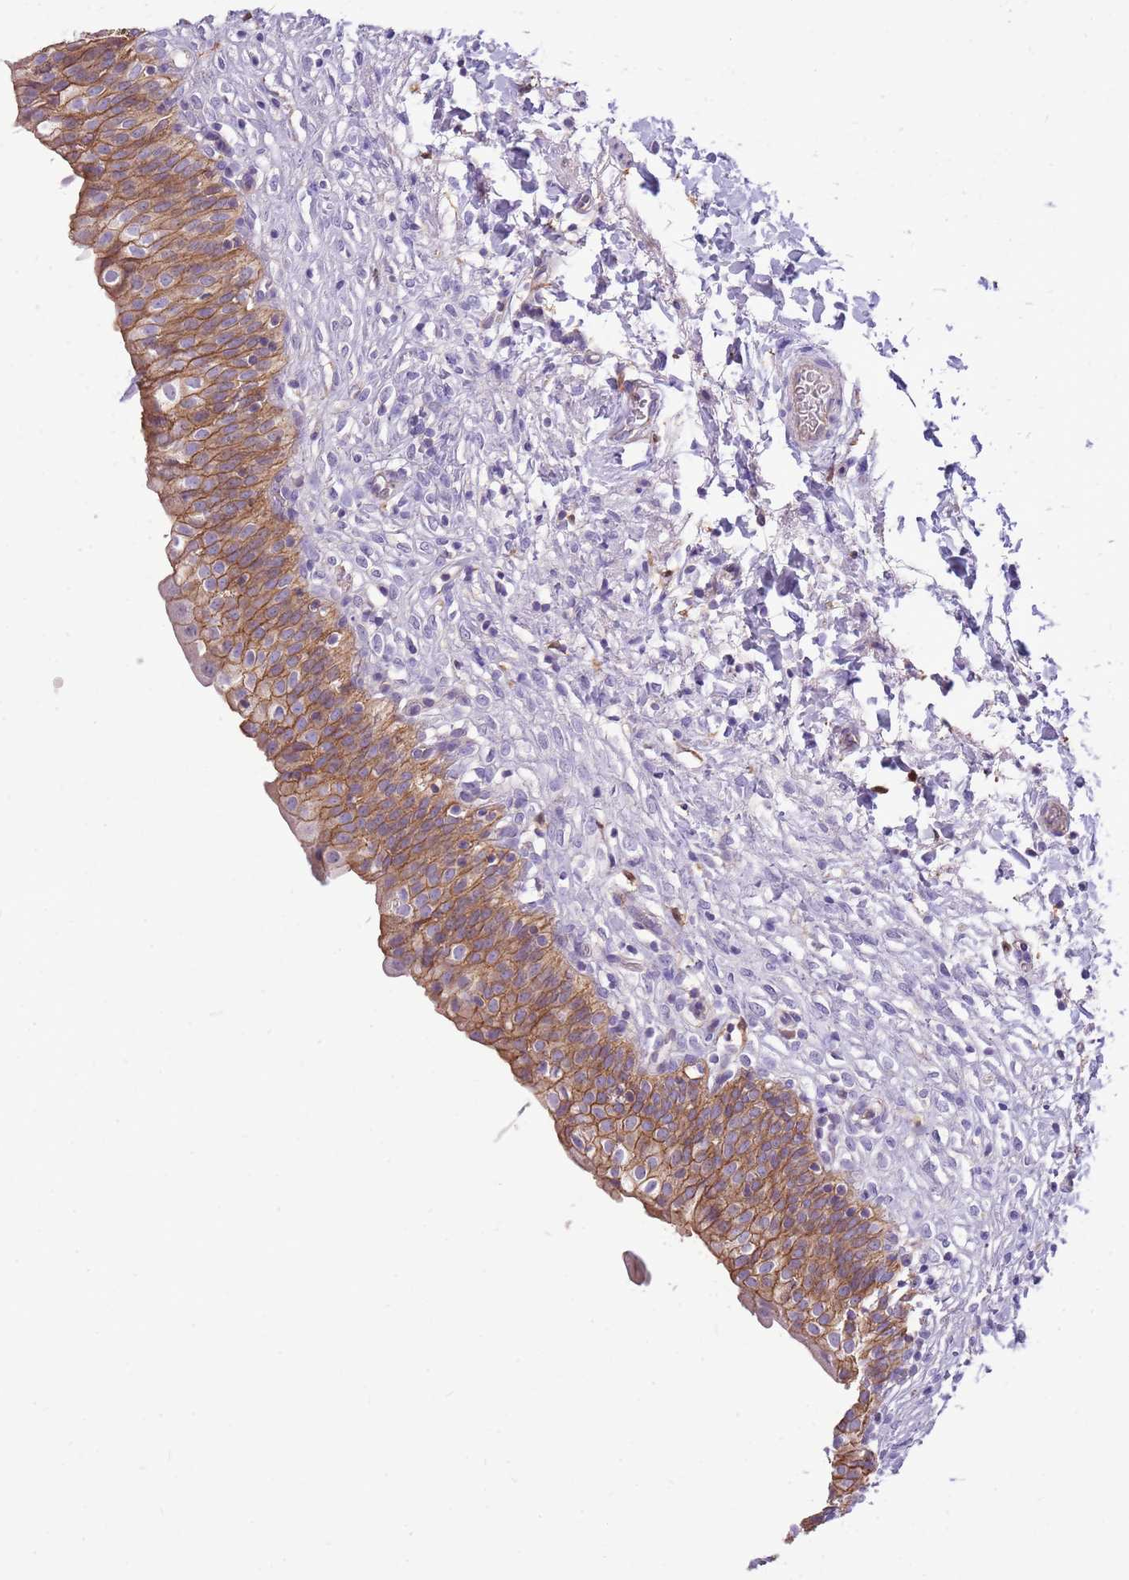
{"staining": {"intensity": "moderate", "quantity": ">75%", "location": "cytoplasmic/membranous"}, "tissue": "urinary bladder", "cell_type": "Urothelial cells", "image_type": "normal", "snomed": [{"axis": "morphology", "description": "Normal tissue, NOS"}, {"axis": "topography", "description": "Urinary bladder"}], "caption": "Immunohistochemistry (IHC) of benign urinary bladder exhibits medium levels of moderate cytoplasmic/membranous positivity in approximately >75% of urothelial cells. (DAB (3,3'-diaminobenzidine) = brown stain, brightfield microscopy at high magnification).", "gene": "WDR90", "patient": {"sex": "male", "age": 55}}